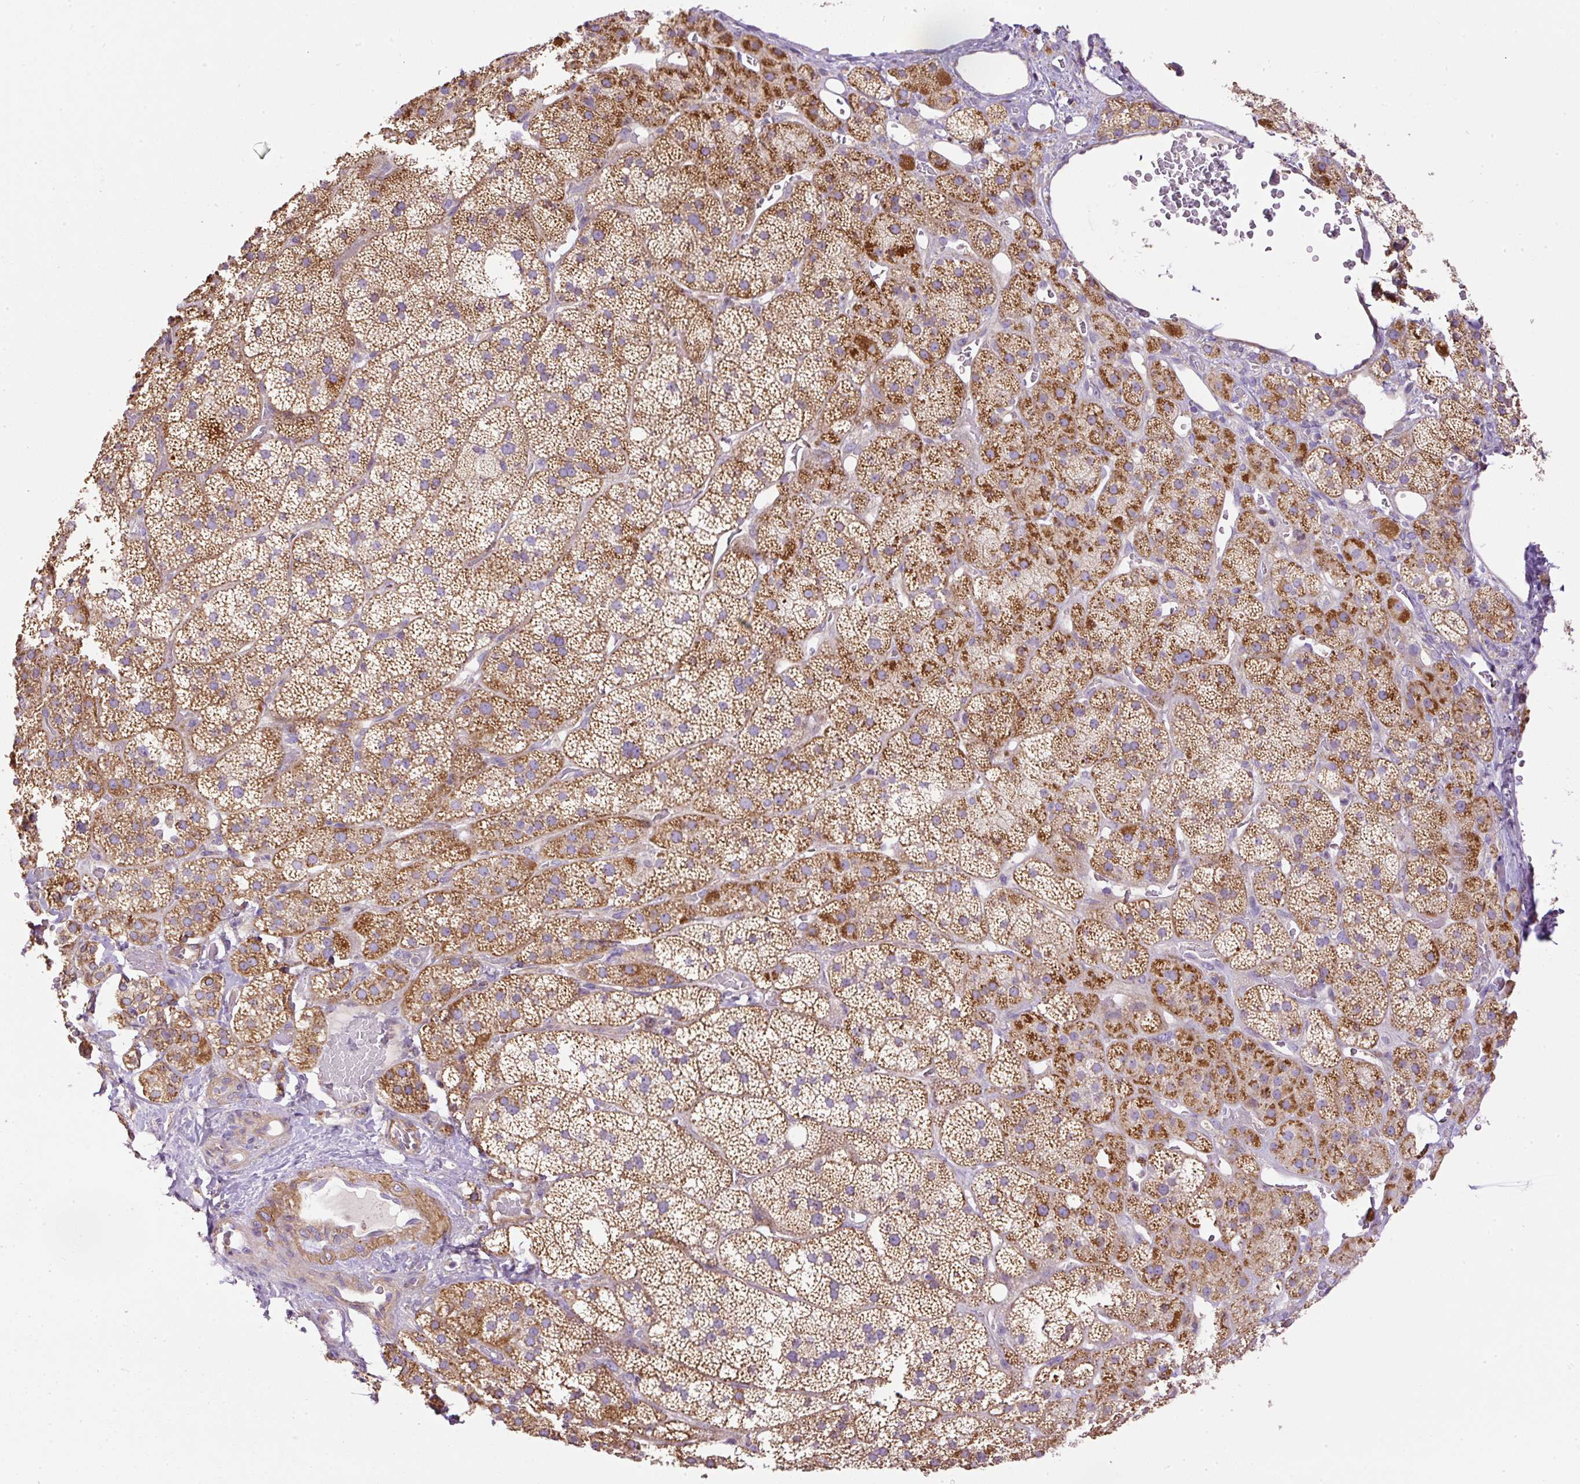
{"staining": {"intensity": "moderate", "quantity": ">75%", "location": "cytoplasmic/membranous"}, "tissue": "adrenal gland", "cell_type": "Glandular cells", "image_type": "normal", "snomed": [{"axis": "morphology", "description": "Normal tissue, NOS"}, {"axis": "topography", "description": "Adrenal gland"}], "caption": "Adrenal gland stained with immunohistochemistry reveals moderate cytoplasmic/membranous expression in about >75% of glandular cells.", "gene": "NDUFAF2", "patient": {"sex": "male", "age": 57}}